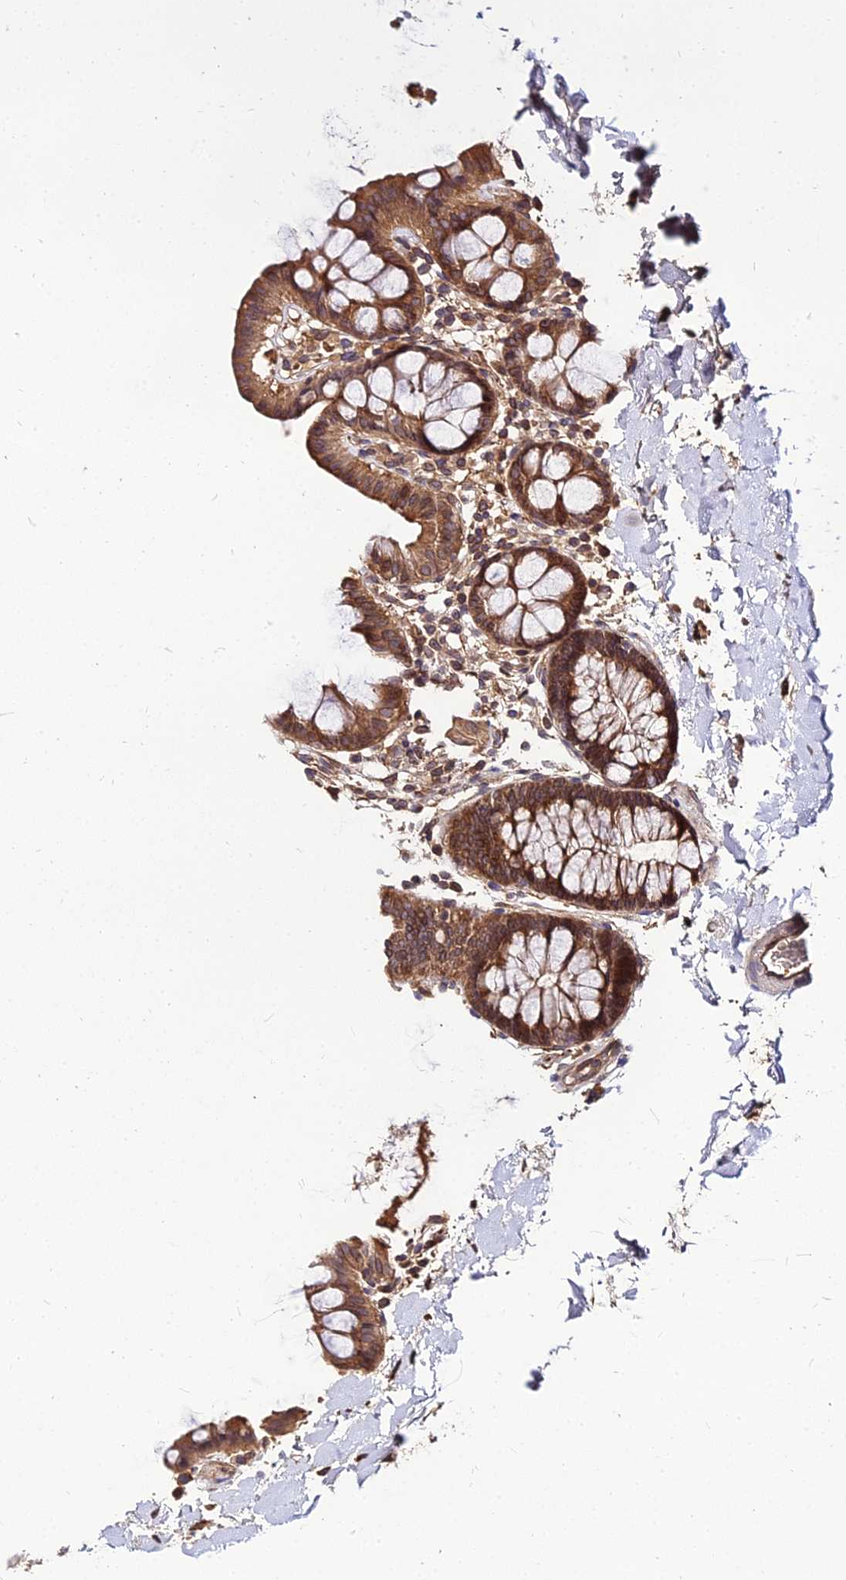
{"staining": {"intensity": "moderate", "quantity": ">75%", "location": "cytoplasmic/membranous"}, "tissue": "colon", "cell_type": "Endothelial cells", "image_type": "normal", "snomed": [{"axis": "morphology", "description": "Normal tissue, NOS"}, {"axis": "topography", "description": "Colon"}], "caption": "Immunohistochemistry (IHC) image of normal colon: colon stained using immunohistochemistry (IHC) demonstrates medium levels of moderate protein expression localized specifically in the cytoplasmic/membranous of endothelial cells, appearing as a cytoplasmic/membranous brown color.", "gene": "PDE4D", "patient": {"sex": "male", "age": 75}}